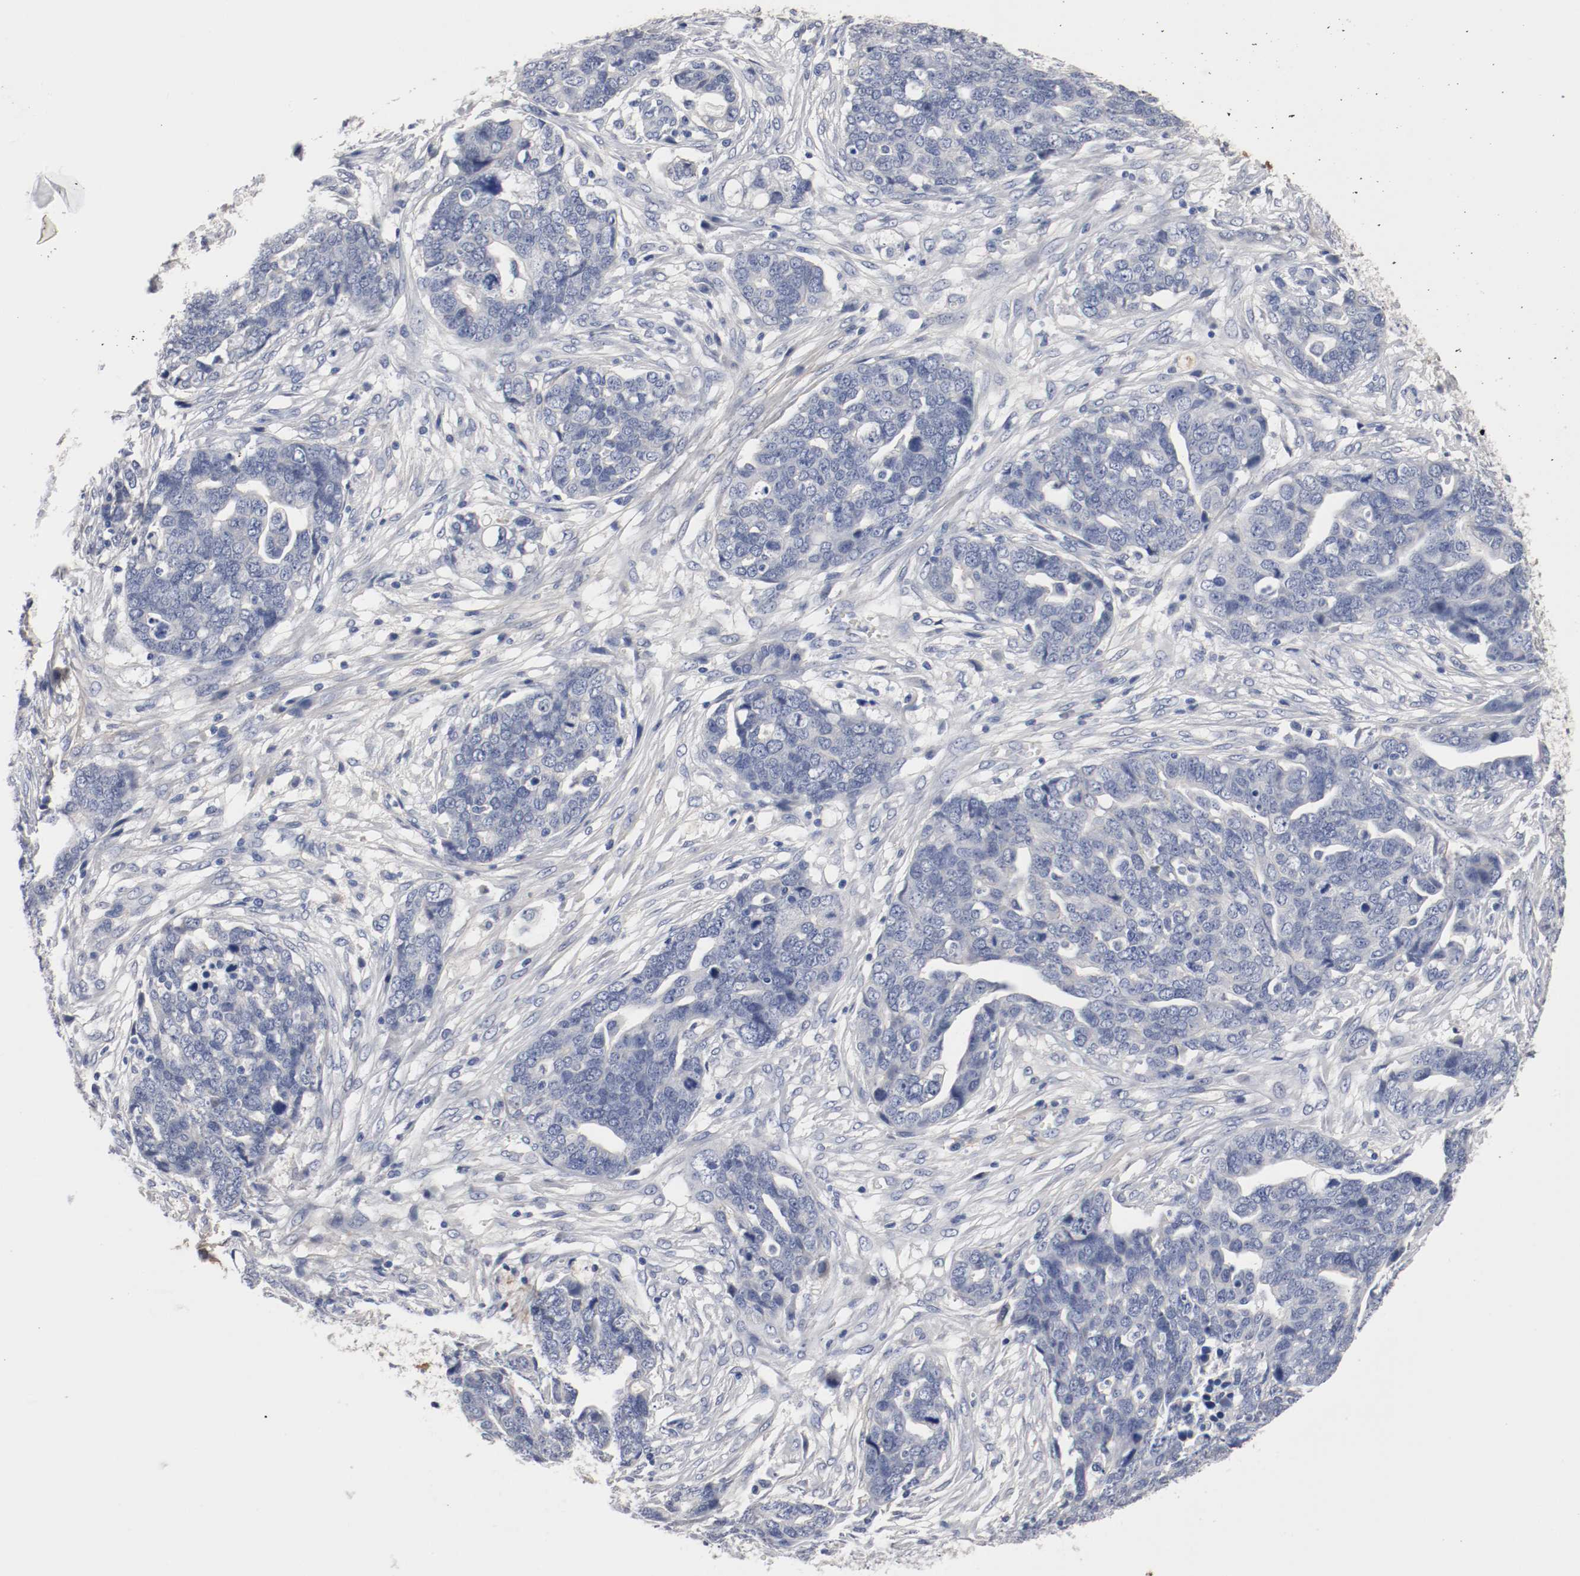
{"staining": {"intensity": "negative", "quantity": "none", "location": "none"}, "tissue": "ovarian cancer", "cell_type": "Tumor cells", "image_type": "cancer", "snomed": [{"axis": "morphology", "description": "Normal tissue, NOS"}, {"axis": "morphology", "description": "Cystadenocarcinoma, serous, NOS"}, {"axis": "topography", "description": "Fallopian tube"}, {"axis": "topography", "description": "Ovary"}], "caption": "Tumor cells are negative for protein expression in human ovarian serous cystadenocarcinoma. (Immunohistochemistry (ihc), brightfield microscopy, high magnification).", "gene": "TNC", "patient": {"sex": "female", "age": 56}}